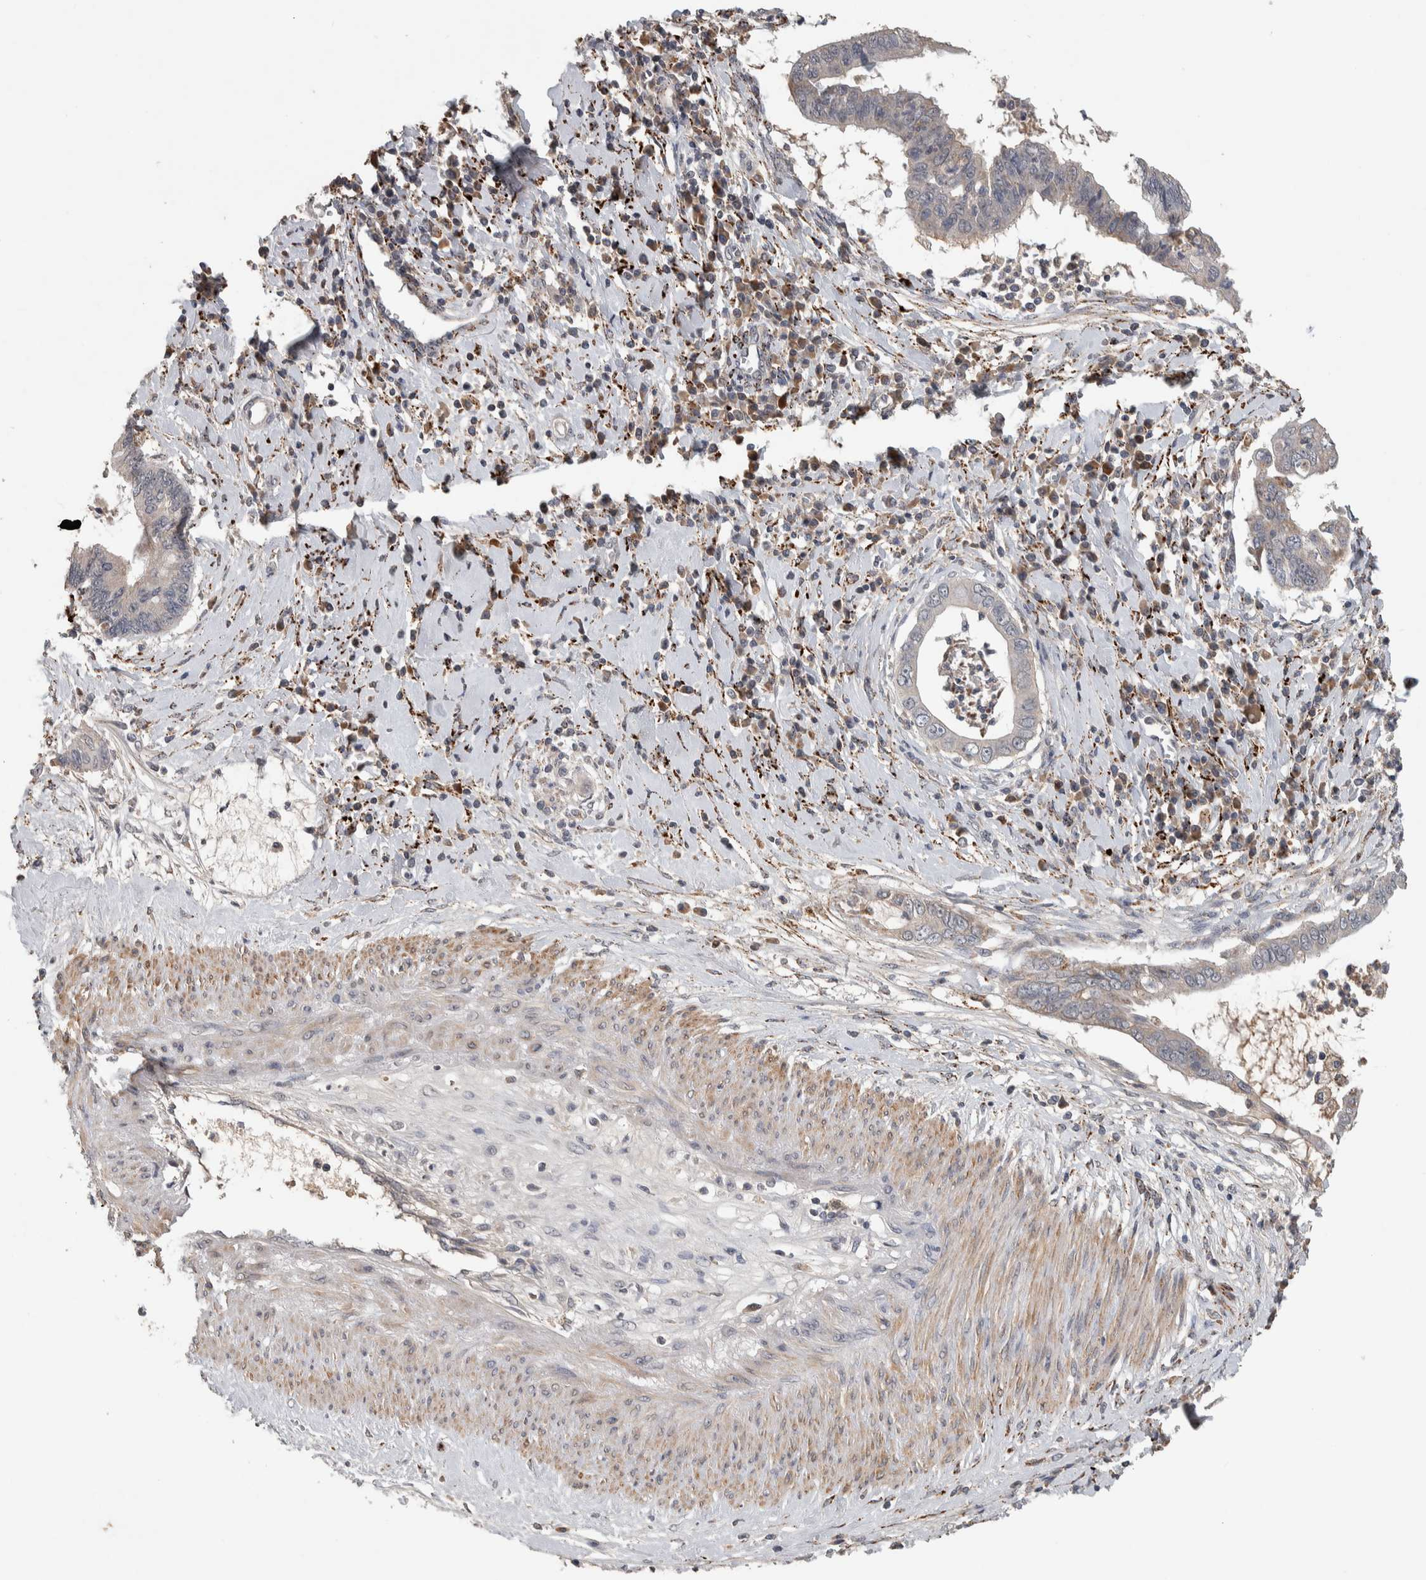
{"staining": {"intensity": "weak", "quantity": "<25%", "location": "cytoplasmic/membranous"}, "tissue": "cervical cancer", "cell_type": "Tumor cells", "image_type": "cancer", "snomed": [{"axis": "morphology", "description": "Adenocarcinoma, NOS"}, {"axis": "topography", "description": "Cervix"}], "caption": "This is an immunohistochemistry micrograph of adenocarcinoma (cervical). There is no expression in tumor cells.", "gene": "CHRM3", "patient": {"sex": "female", "age": 44}}